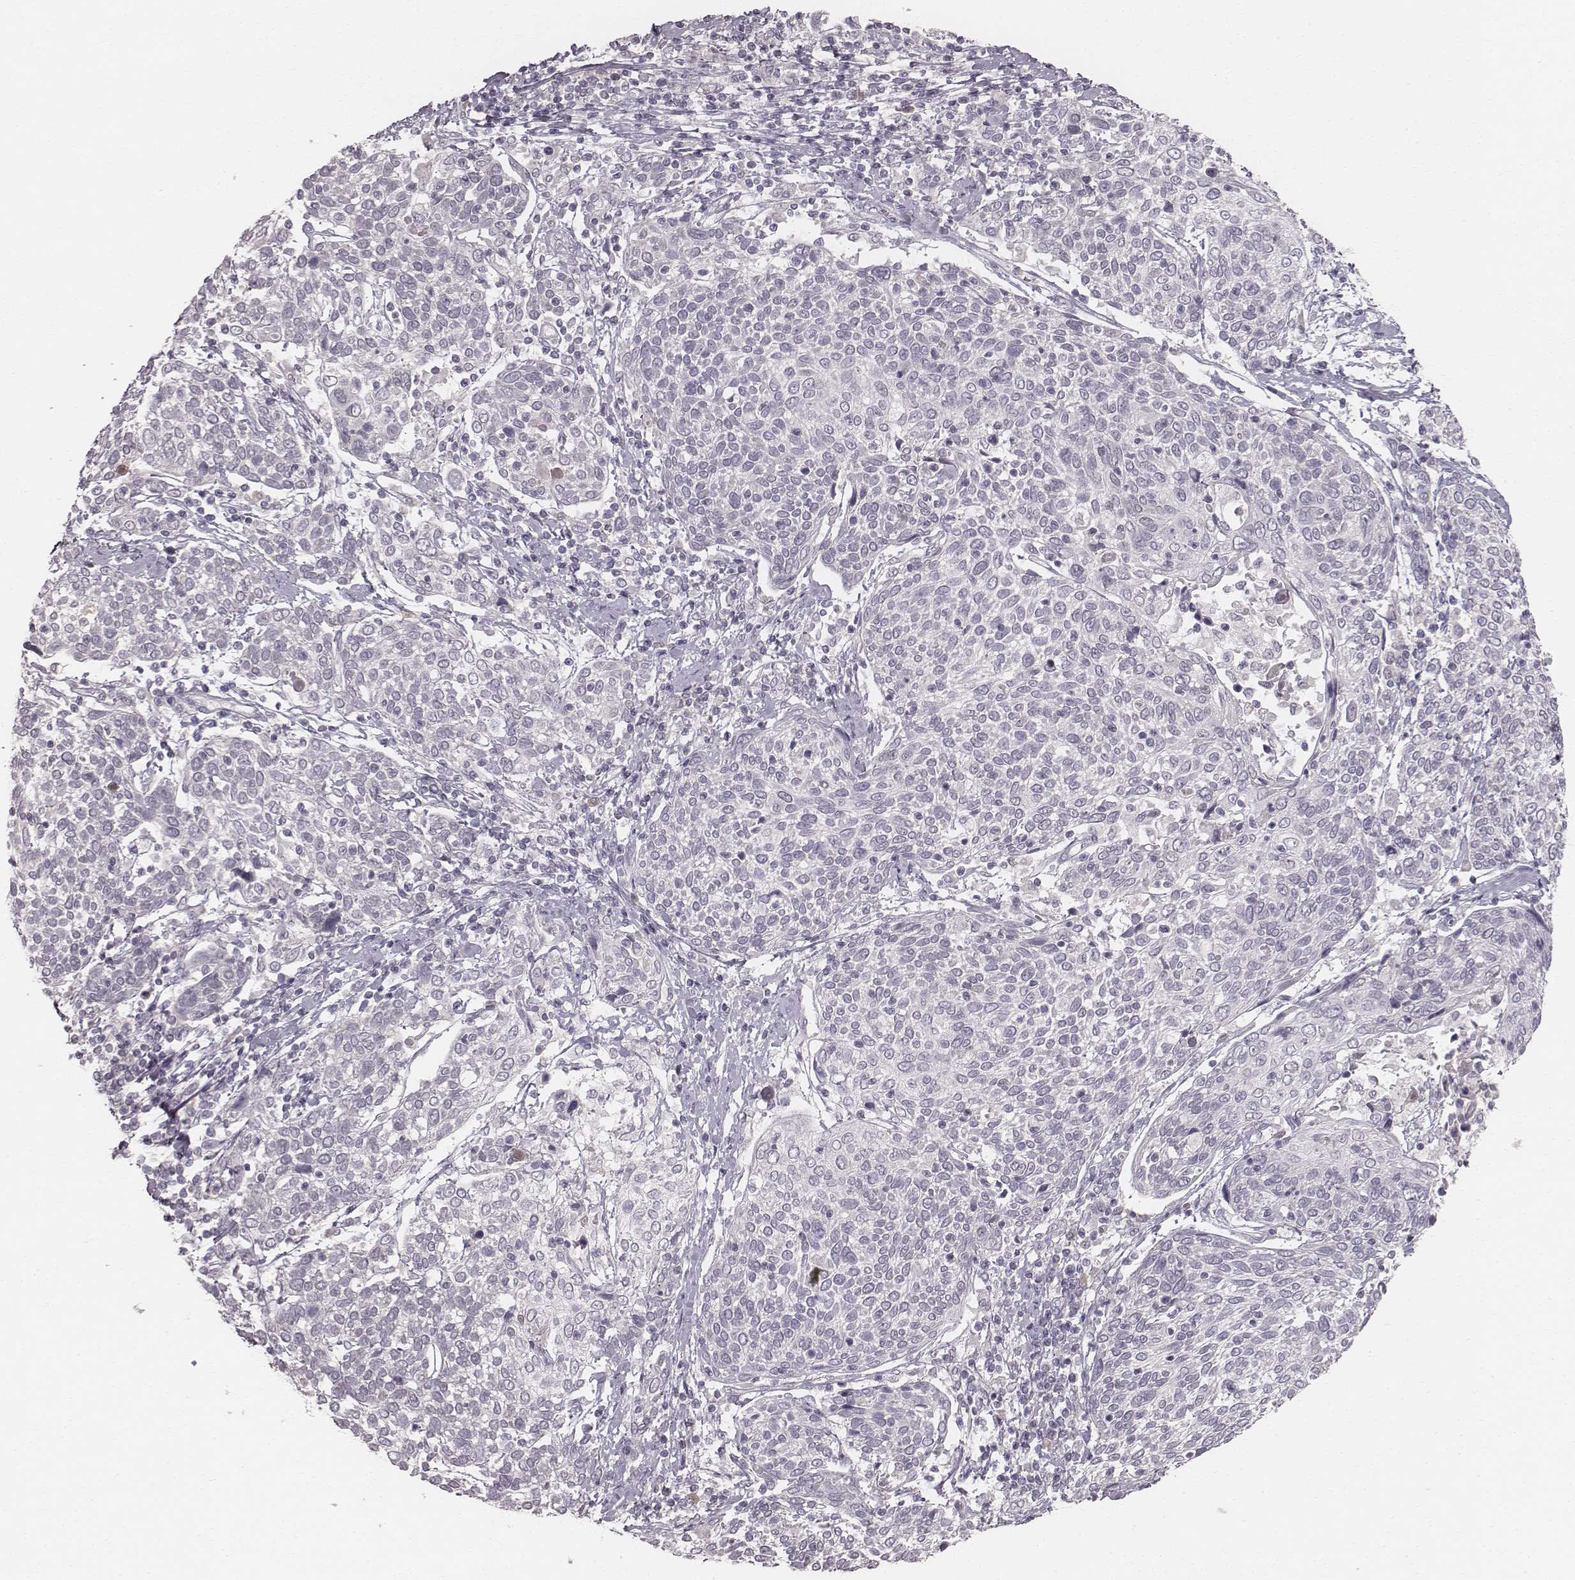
{"staining": {"intensity": "negative", "quantity": "none", "location": "none"}, "tissue": "cervical cancer", "cell_type": "Tumor cells", "image_type": "cancer", "snomed": [{"axis": "morphology", "description": "Squamous cell carcinoma, NOS"}, {"axis": "topography", "description": "Cervix"}], "caption": "High power microscopy image of an IHC image of cervical squamous cell carcinoma, revealing no significant staining in tumor cells.", "gene": "LY6K", "patient": {"sex": "female", "age": 61}}